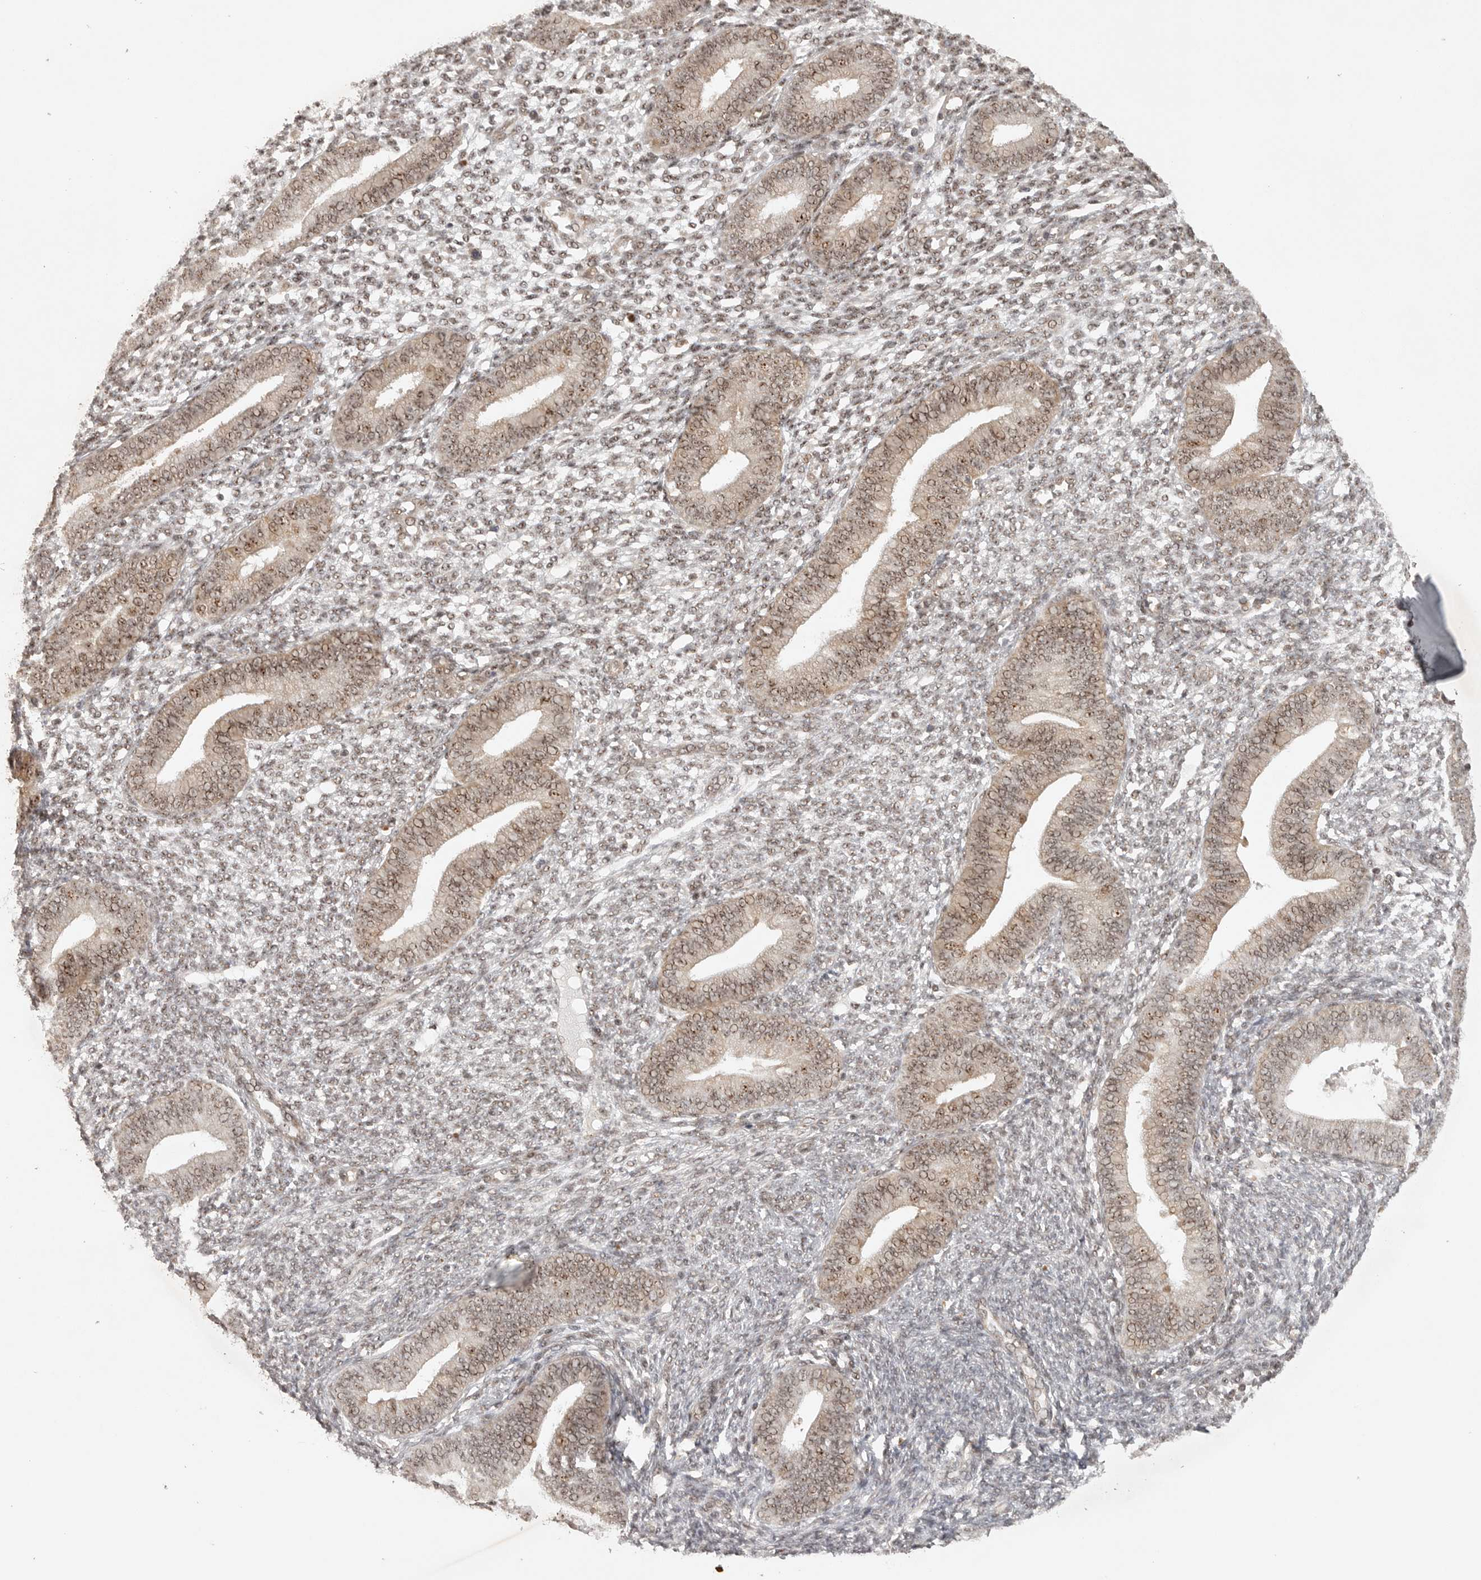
{"staining": {"intensity": "negative", "quantity": "none", "location": "none"}, "tissue": "endometrium", "cell_type": "Cells in endometrial stroma", "image_type": "normal", "snomed": [{"axis": "morphology", "description": "Normal tissue, NOS"}, {"axis": "topography", "description": "Endometrium"}], "caption": "Photomicrograph shows no significant protein positivity in cells in endometrial stroma of benign endometrium. (DAB (3,3'-diaminobenzidine) immunohistochemistry with hematoxylin counter stain).", "gene": "POMP", "patient": {"sex": "female", "age": 46}}